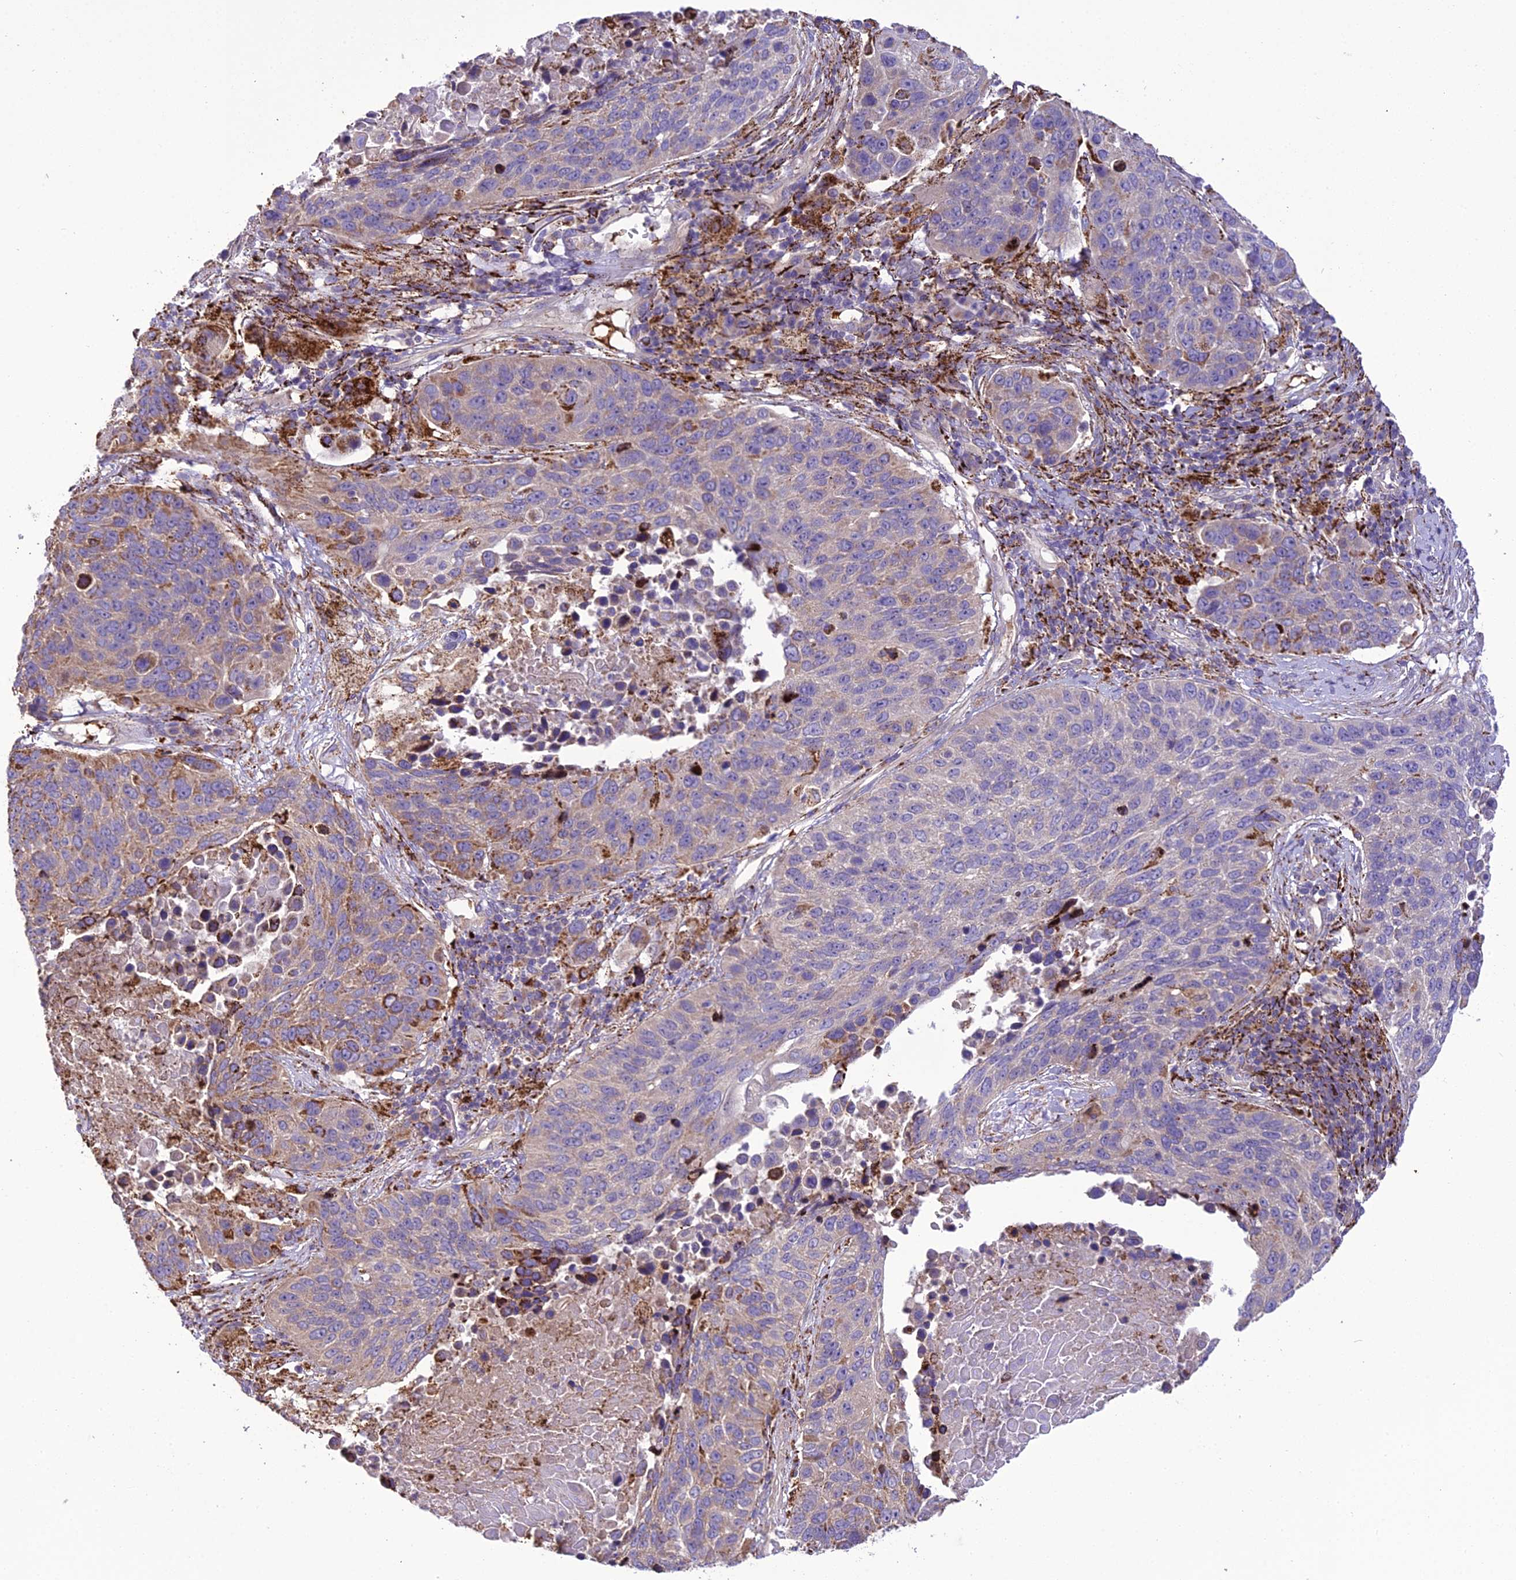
{"staining": {"intensity": "moderate", "quantity": "<25%", "location": "cytoplasmic/membranous"}, "tissue": "lung cancer", "cell_type": "Tumor cells", "image_type": "cancer", "snomed": [{"axis": "morphology", "description": "Normal tissue, NOS"}, {"axis": "morphology", "description": "Squamous cell carcinoma, NOS"}, {"axis": "topography", "description": "Lymph node"}, {"axis": "topography", "description": "Lung"}], "caption": "Protein staining displays moderate cytoplasmic/membranous positivity in about <25% of tumor cells in squamous cell carcinoma (lung).", "gene": "TBC1D24", "patient": {"sex": "male", "age": 66}}